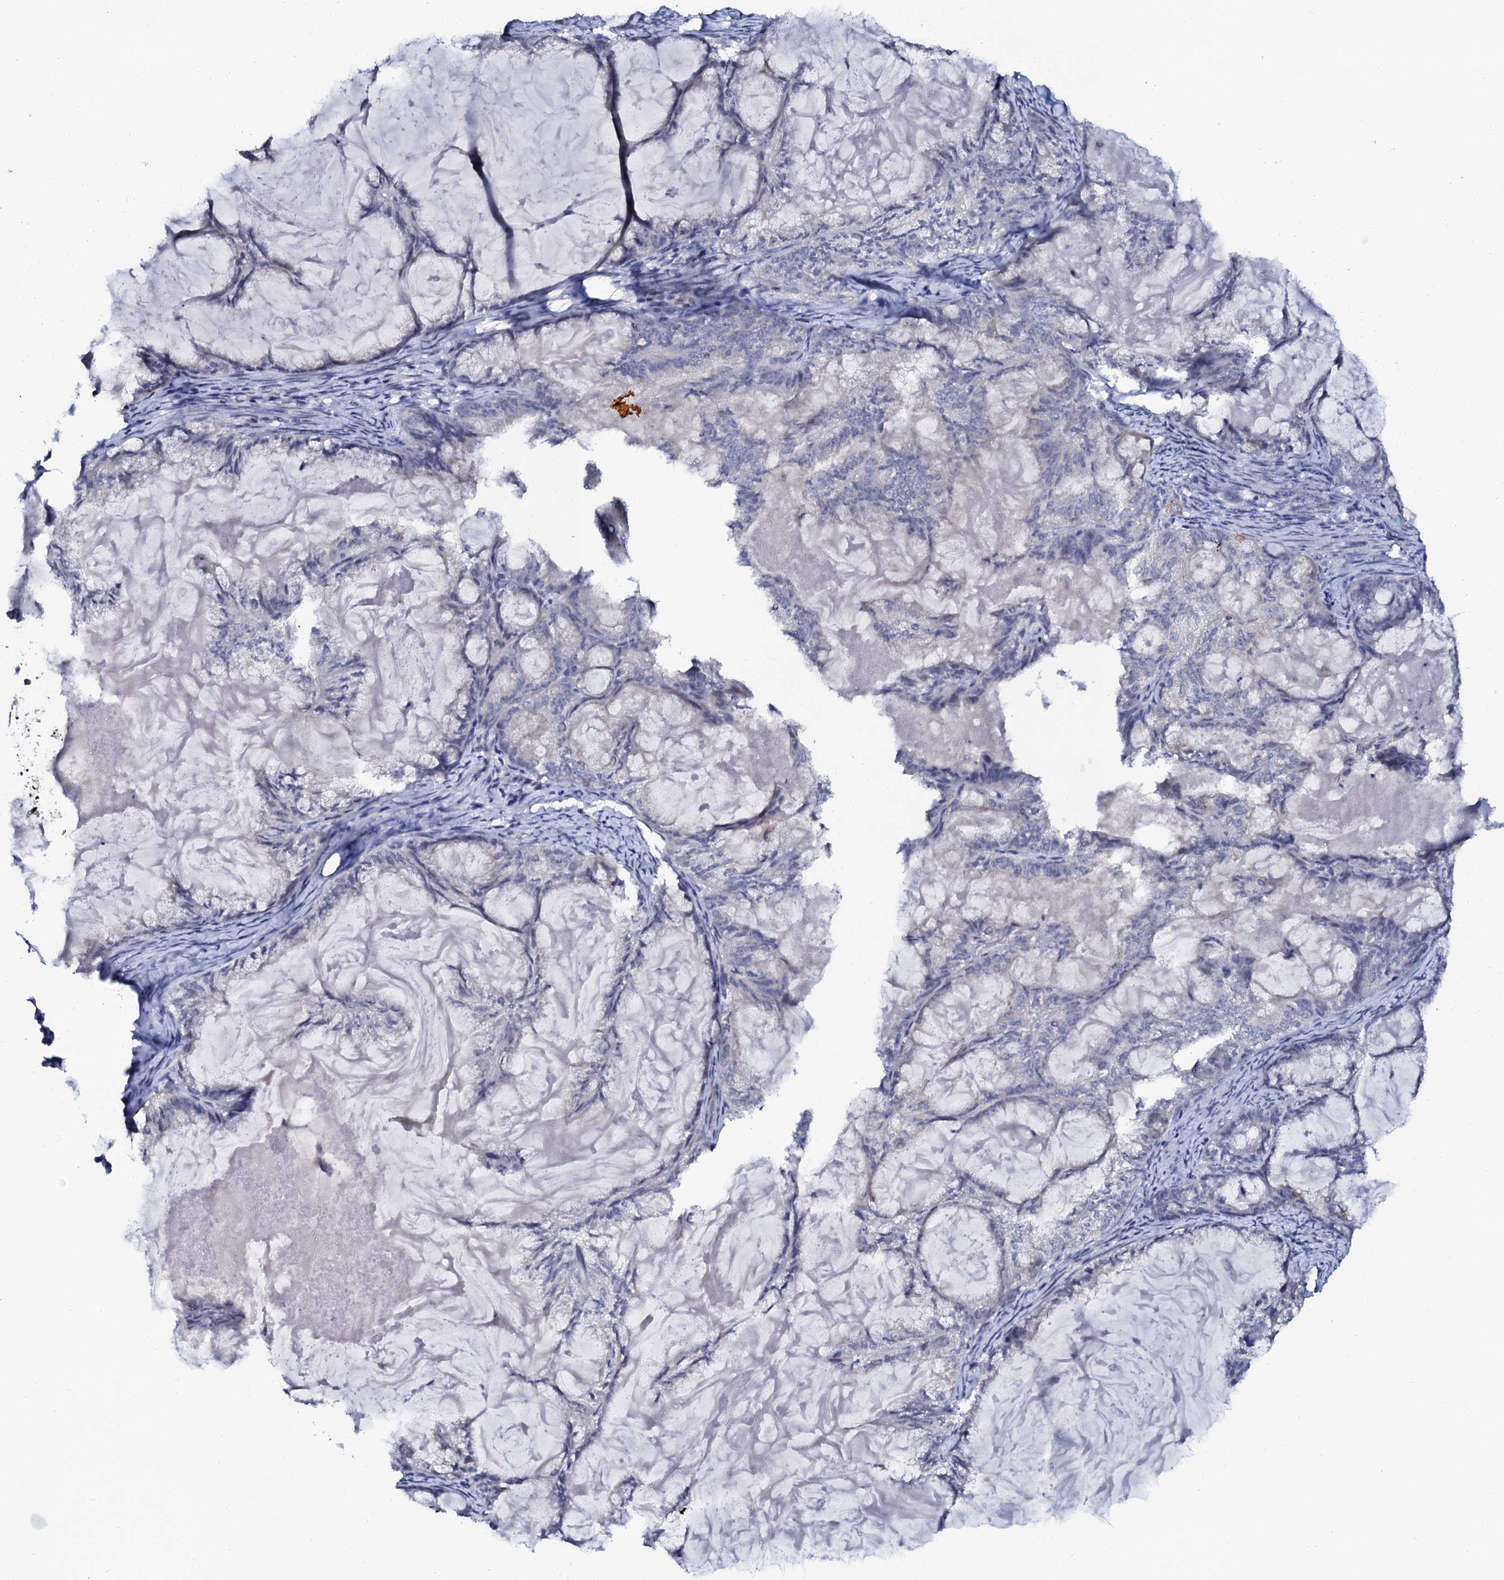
{"staining": {"intensity": "negative", "quantity": "none", "location": "none"}, "tissue": "endometrial cancer", "cell_type": "Tumor cells", "image_type": "cancer", "snomed": [{"axis": "morphology", "description": "Adenocarcinoma, NOS"}, {"axis": "topography", "description": "Endometrium"}], "caption": "Tumor cells show no significant positivity in endometrial cancer. (Immunohistochemistry (ihc), brightfield microscopy, high magnification).", "gene": "C10orf88", "patient": {"sex": "female", "age": 86}}